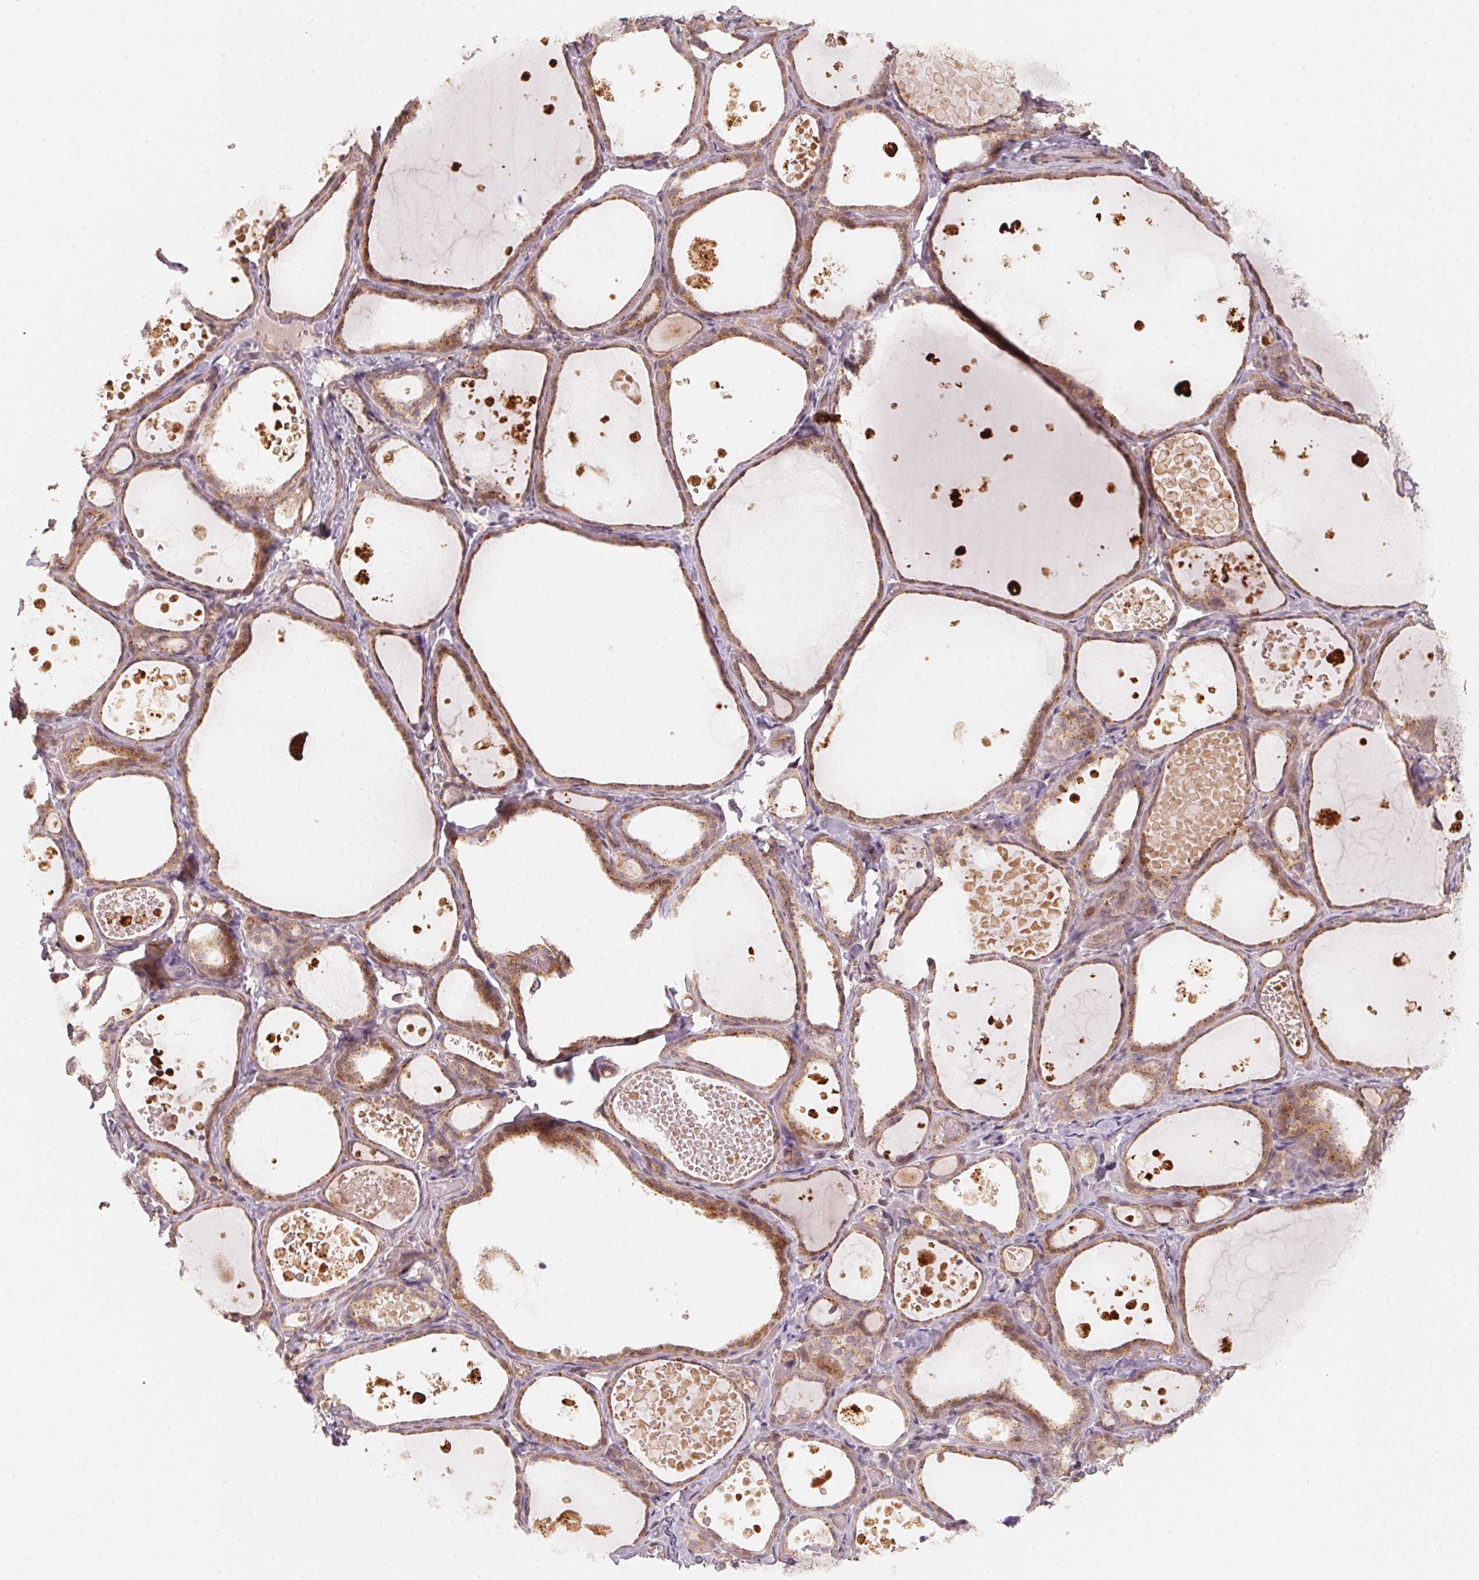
{"staining": {"intensity": "moderate", "quantity": ">75%", "location": "cytoplasmic/membranous"}, "tissue": "thyroid gland", "cell_type": "Glandular cells", "image_type": "normal", "snomed": [{"axis": "morphology", "description": "Normal tissue, NOS"}, {"axis": "topography", "description": "Thyroid gland"}], "caption": "Immunohistochemistry (IHC) (DAB (3,3'-diaminobenzidine)) staining of benign thyroid gland exhibits moderate cytoplasmic/membranous protein positivity in approximately >75% of glandular cells.", "gene": "TSPAN12", "patient": {"sex": "female", "age": 56}}